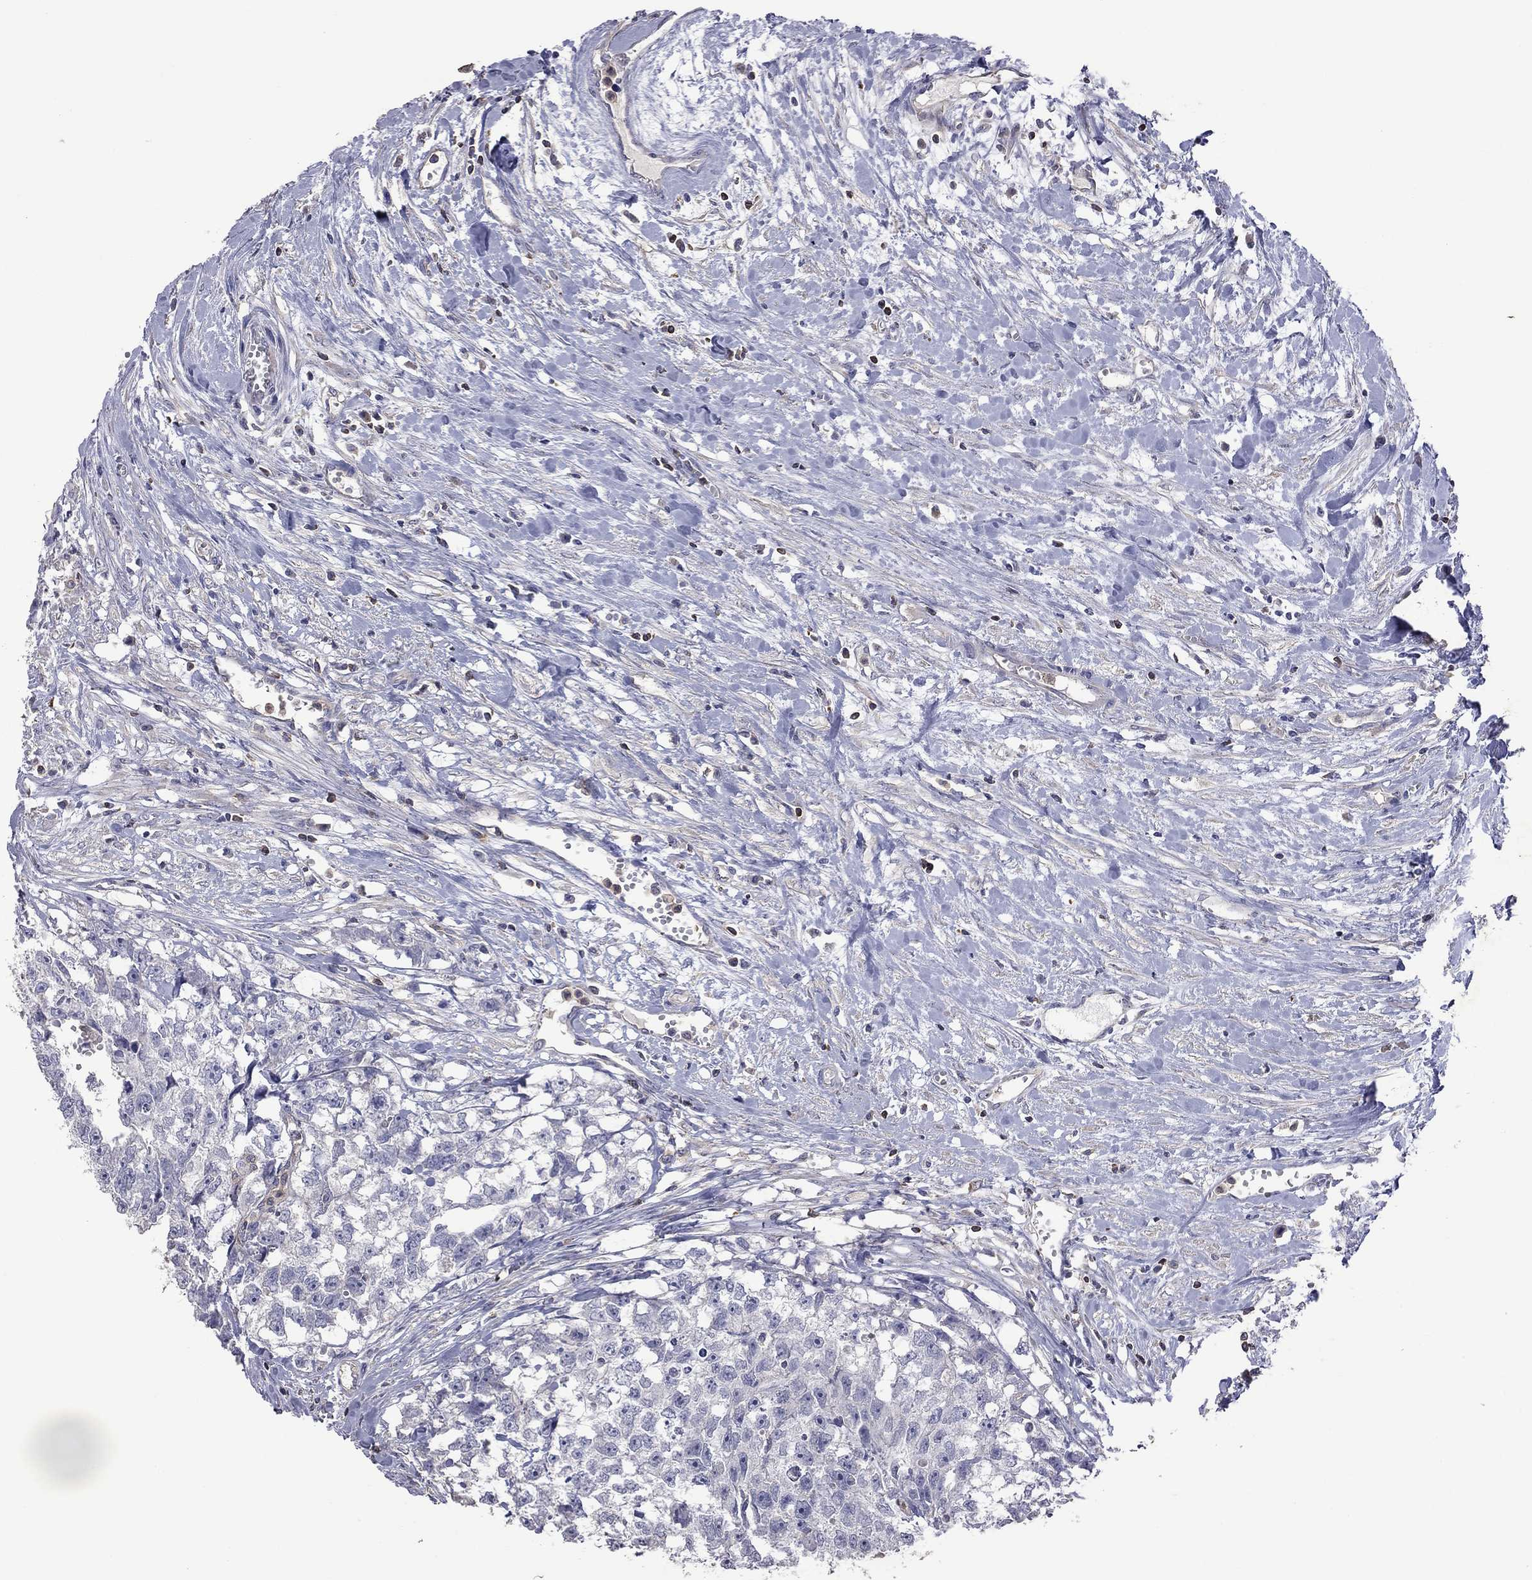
{"staining": {"intensity": "negative", "quantity": "none", "location": "none"}, "tissue": "testis cancer", "cell_type": "Tumor cells", "image_type": "cancer", "snomed": [{"axis": "morphology", "description": "Carcinoma, Embryonal, NOS"}, {"axis": "morphology", "description": "Teratoma, malignant, NOS"}, {"axis": "topography", "description": "Testis"}], "caption": "Tumor cells are negative for protein expression in human testis cancer.", "gene": "IPCEF1", "patient": {"sex": "male", "age": 44}}